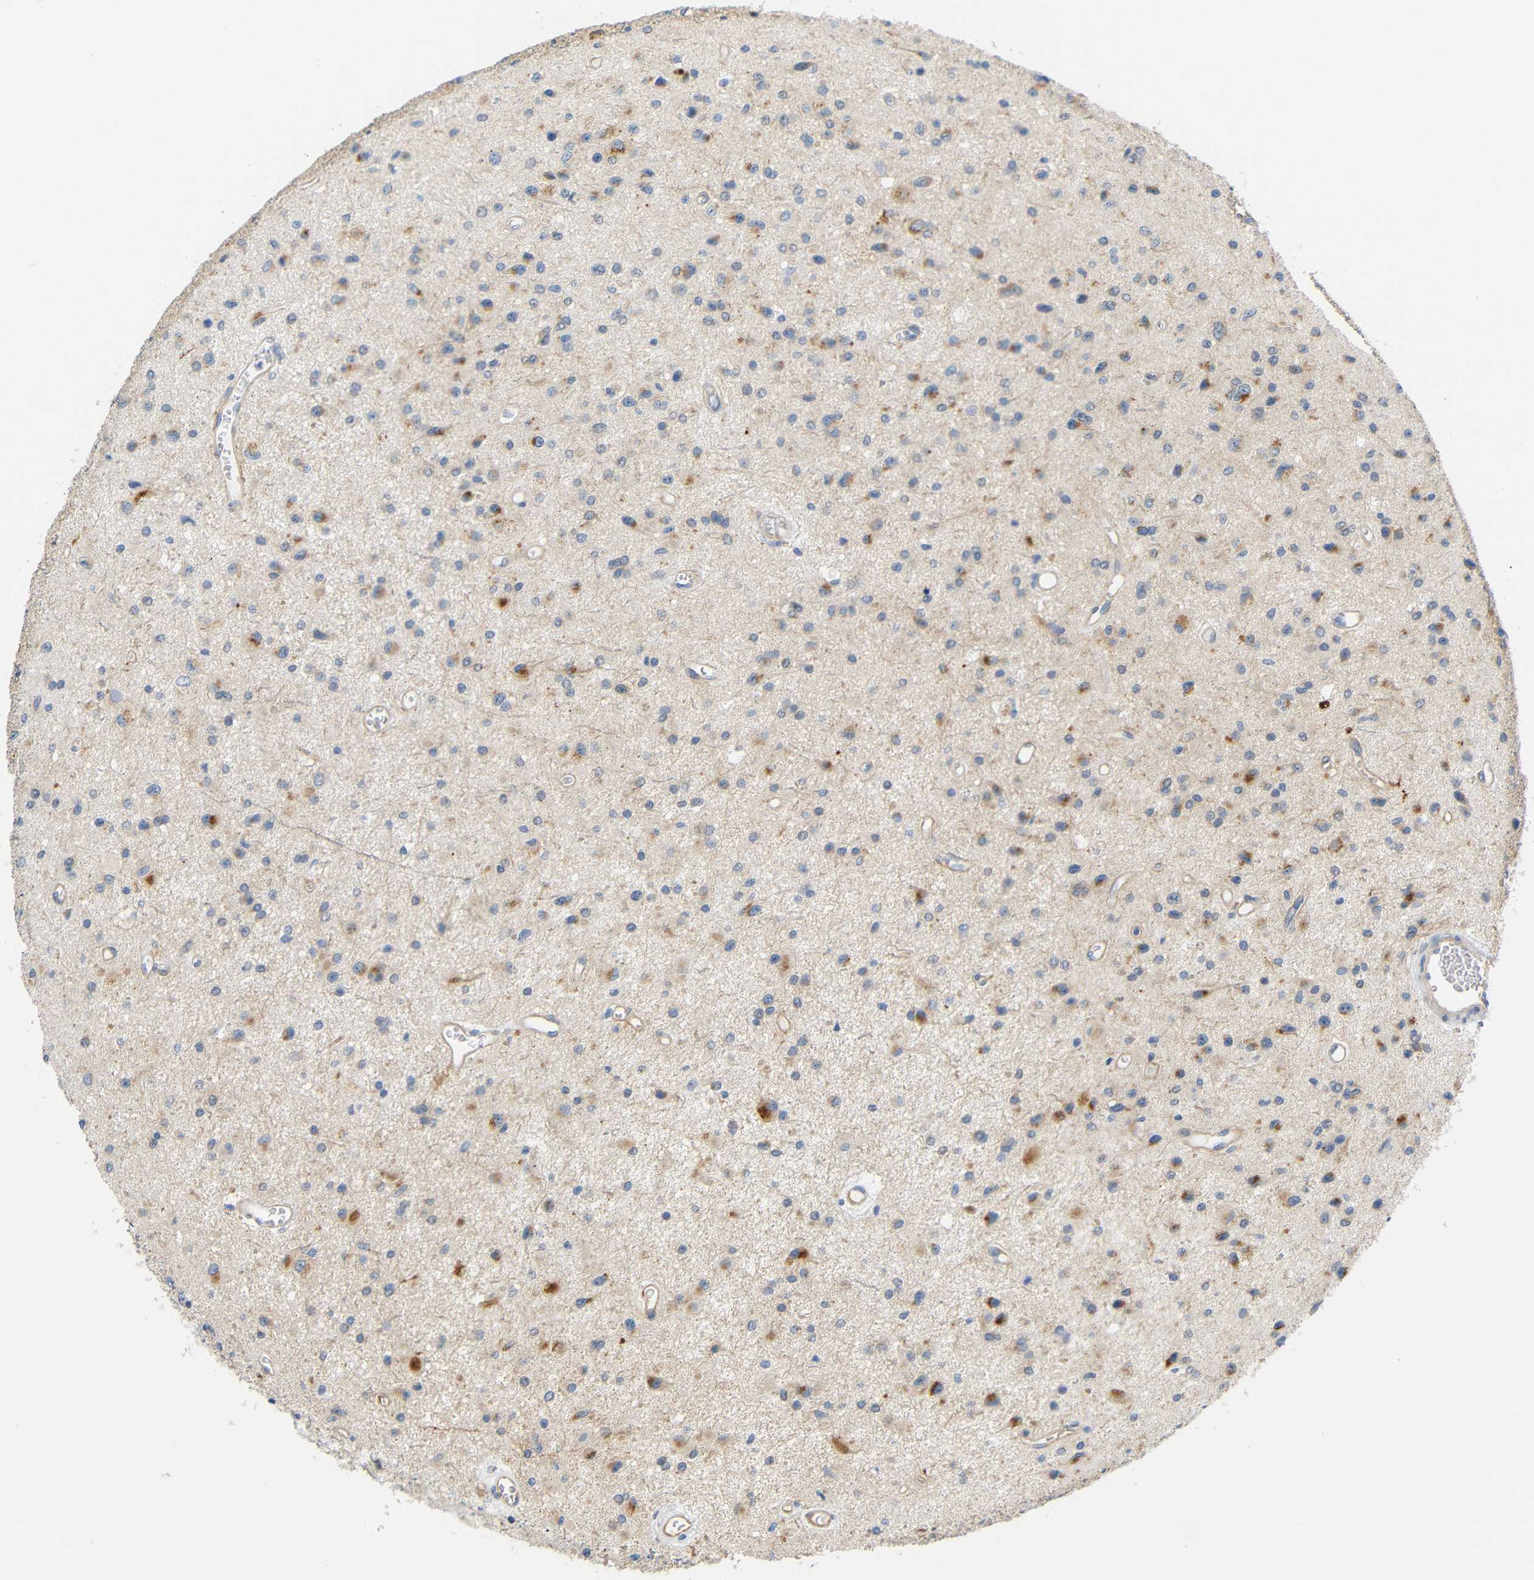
{"staining": {"intensity": "moderate", "quantity": "<25%", "location": "cytoplasmic/membranous"}, "tissue": "glioma", "cell_type": "Tumor cells", "image_type": "cancer", "snomed": [{"axis": "morphology", "description": "Glioma, malignant, Low grade"}, {"axis": "topography", "description": "Brain"}], "caption": "IHC histopathology image of glioma stained for a protein (brown), which displays low levels of moderate cytoplasmic/membranous staining in about <25% of tumor cells.", "gene": "STMN3", "patient": {"sex": "male", "age": 58}}